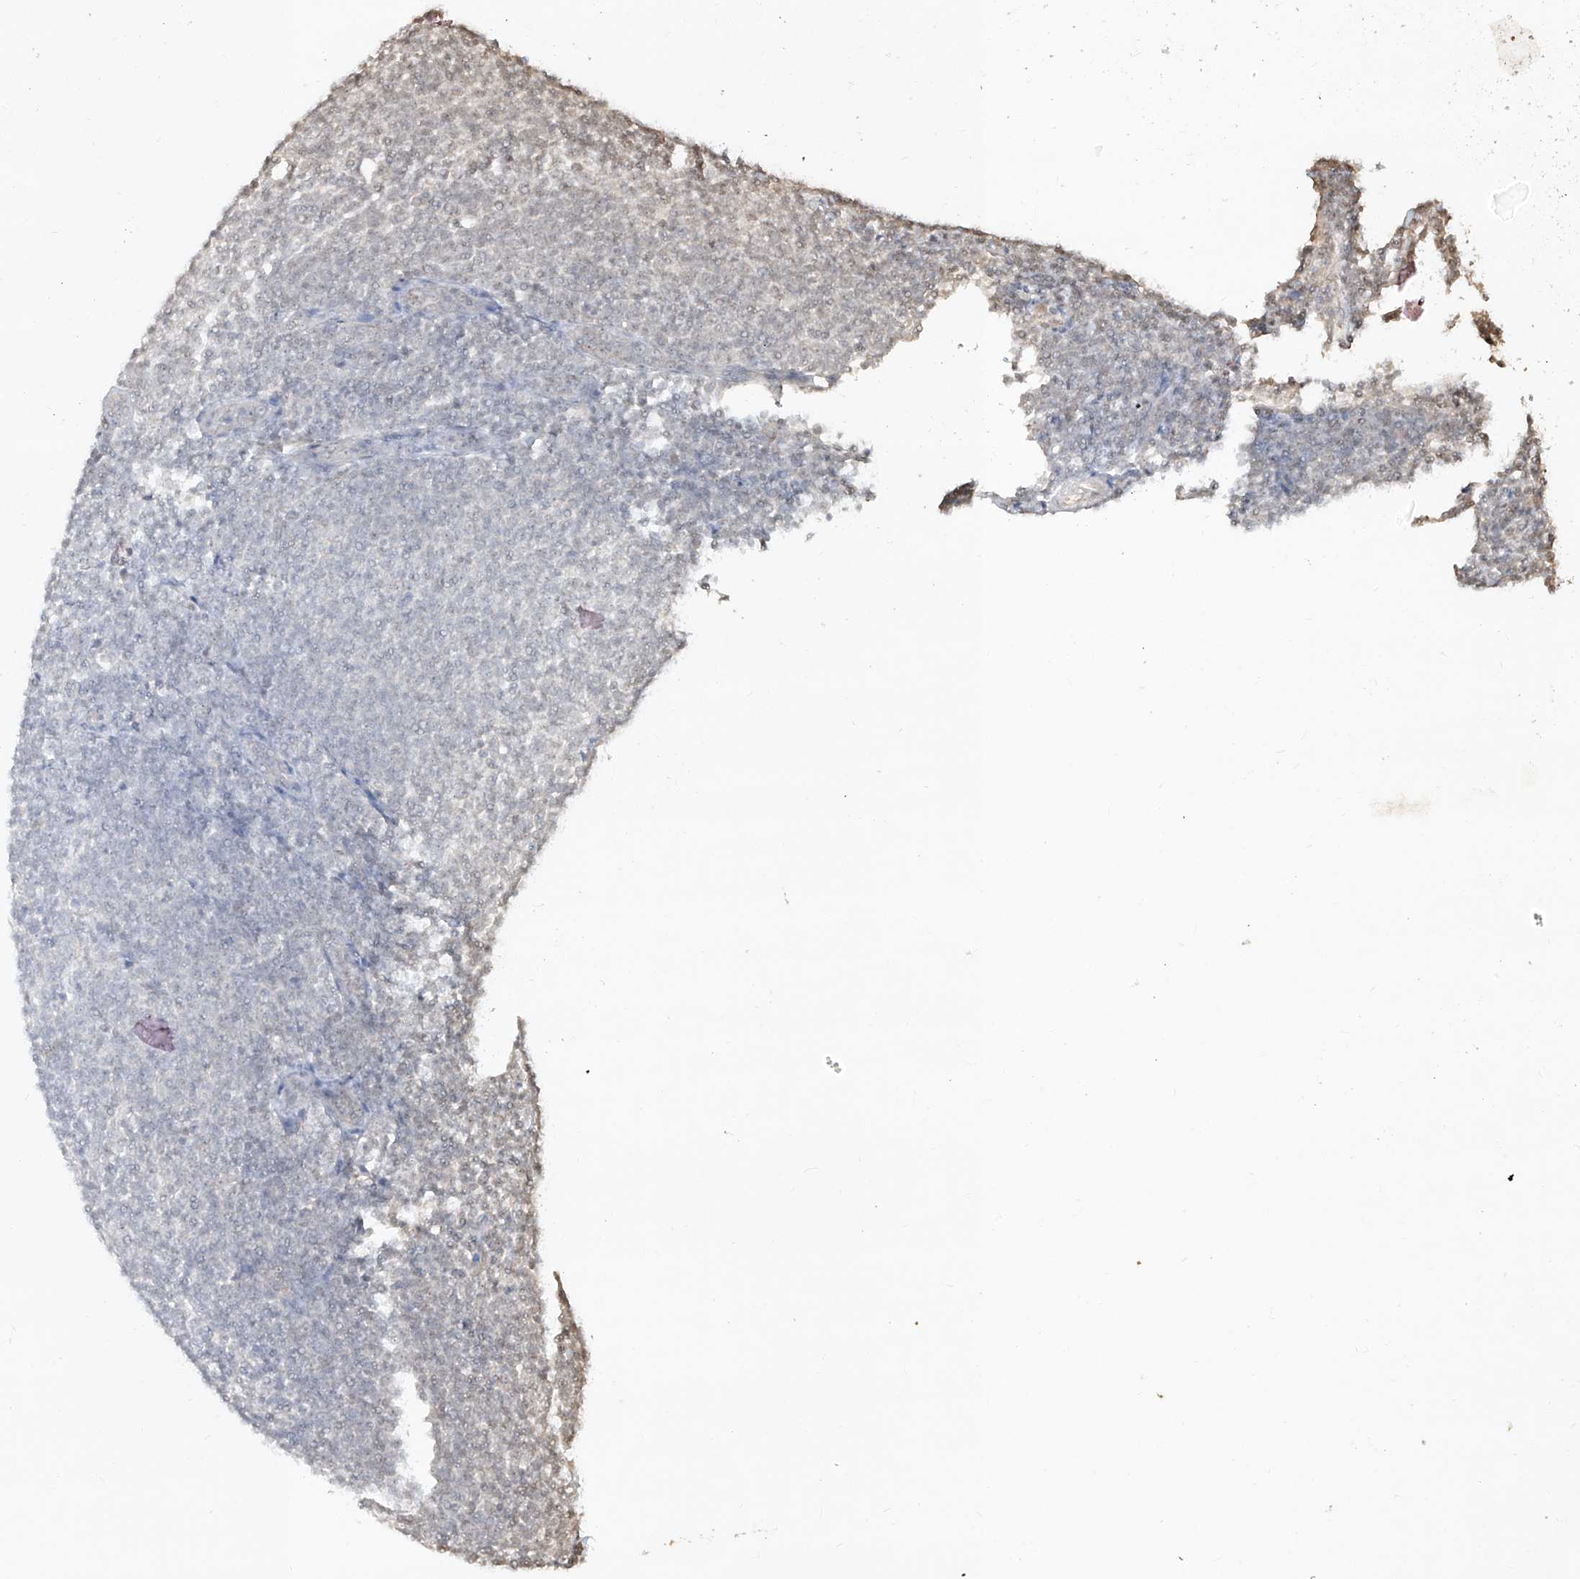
{"staining": {"intensity": "negative", "quantity": "none", "location": "none"}, "tissue": "lymphoma", "cell_type": "Tumor cells", "image_type": "cancer", "snomed": [{"axis": "morphology", "description": "Malignant lymphoma, non-Hodgkin's type, Low grade"}, {"axis": "topography", "description": "Lymph node"}], "caption": "Immunohistochemistry of human low-grade malignant lymphoma, non-Hodgkin's type reveals no positivity in tumor cells. Nuclei are stained in blue.", "gene": "UBE2K", "patient": {"sex": "male", "age": 66}}